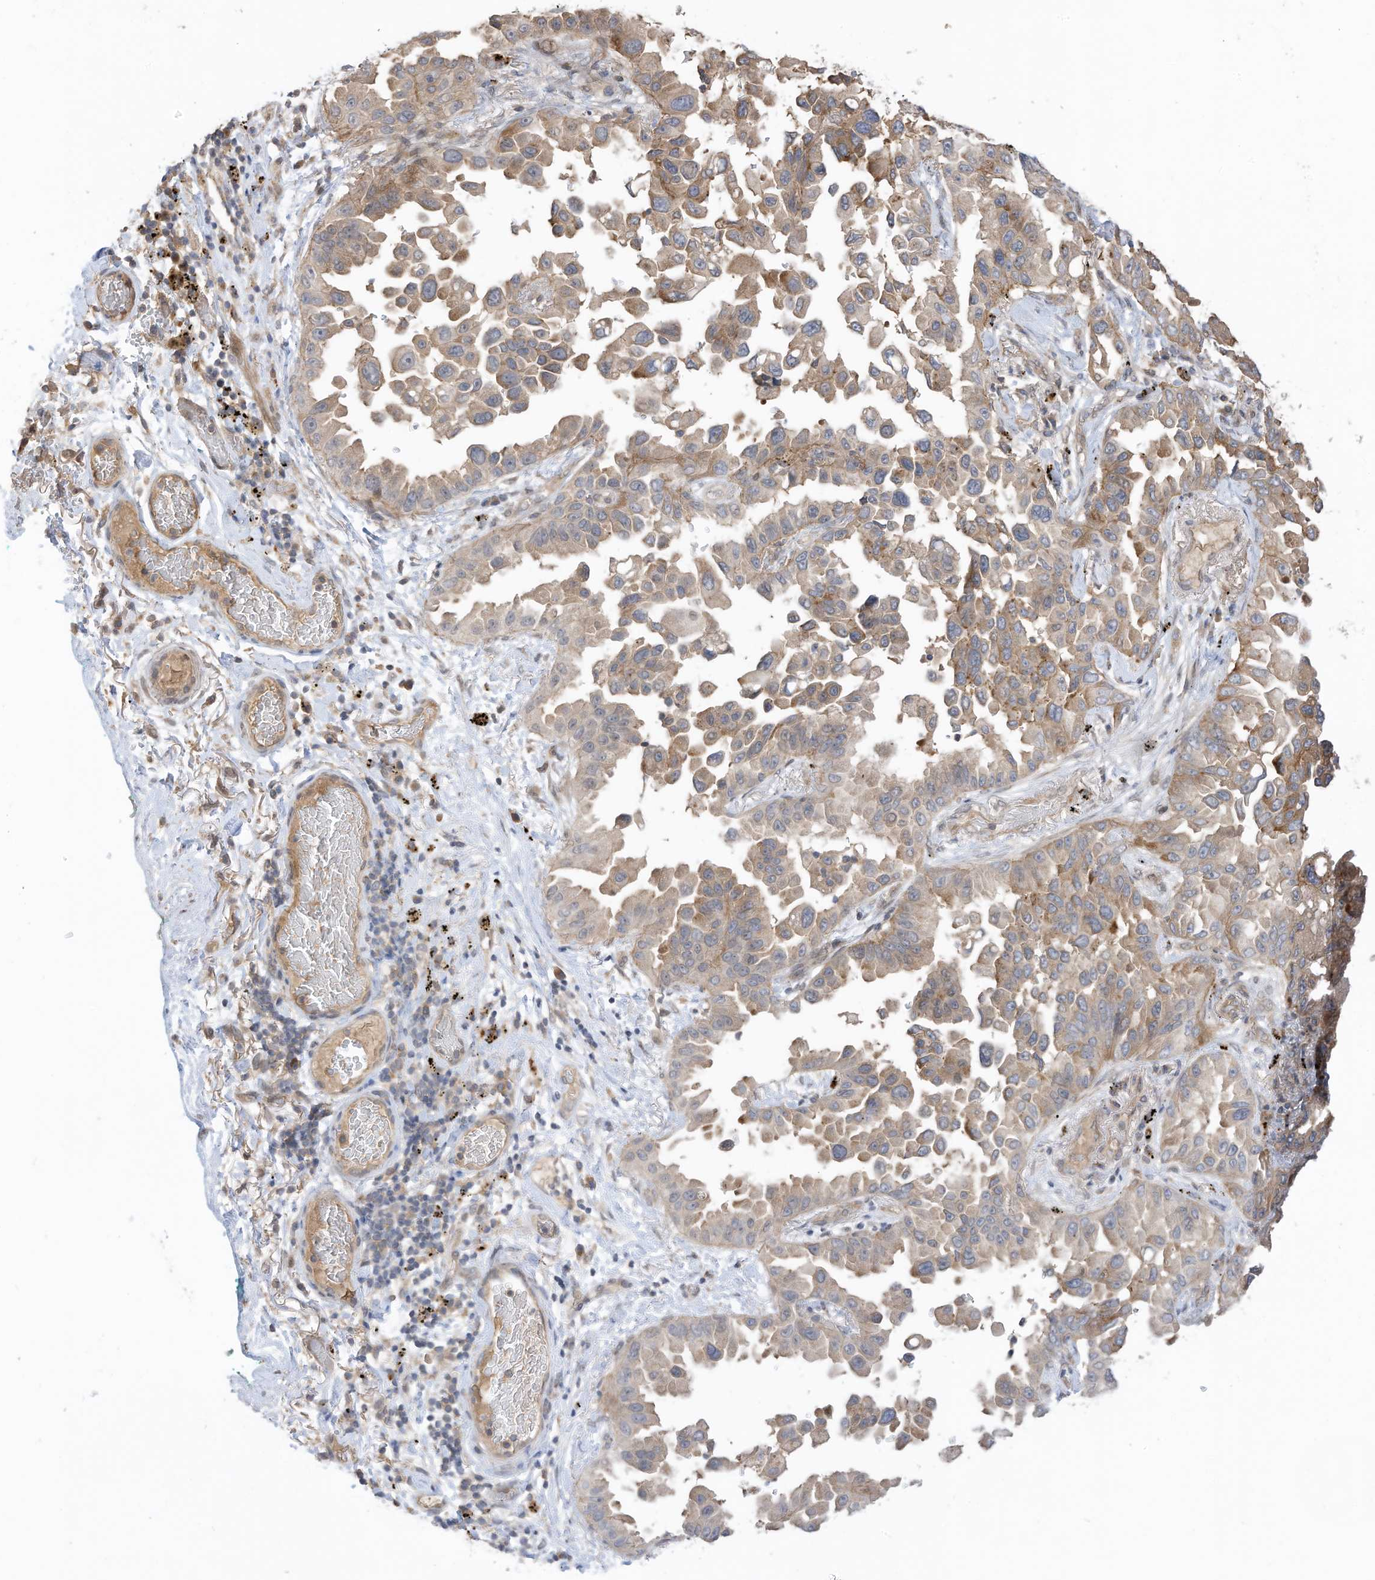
{"staining": {"intensity": "moderate", "quantity": "25%-75%", "location": "cytoplasmic/membranous"}, "tissue": "lung cancer", "cell_type": "Tumor cells", "image_type": "cancer", "snomed": [{"axis": "morphology", "description": "Adenocarcinoma, NOS"}, {"axis": "topography", "description": "Lung"}], "caption": "Protein positivity by immunohistochemistry (IHC) shows moderate cytoplasmic/membranous positivity in approximately 25%-75% of tumor cells in adenocarcinoma (lung). The staining was performed using DAB to visualize the protein expression in brown, while the nuclei were stained in blue with hematoxylin (Magnification: 20x).", "gene": "REC8", "patient": {"sex": "female", "age": 67}}